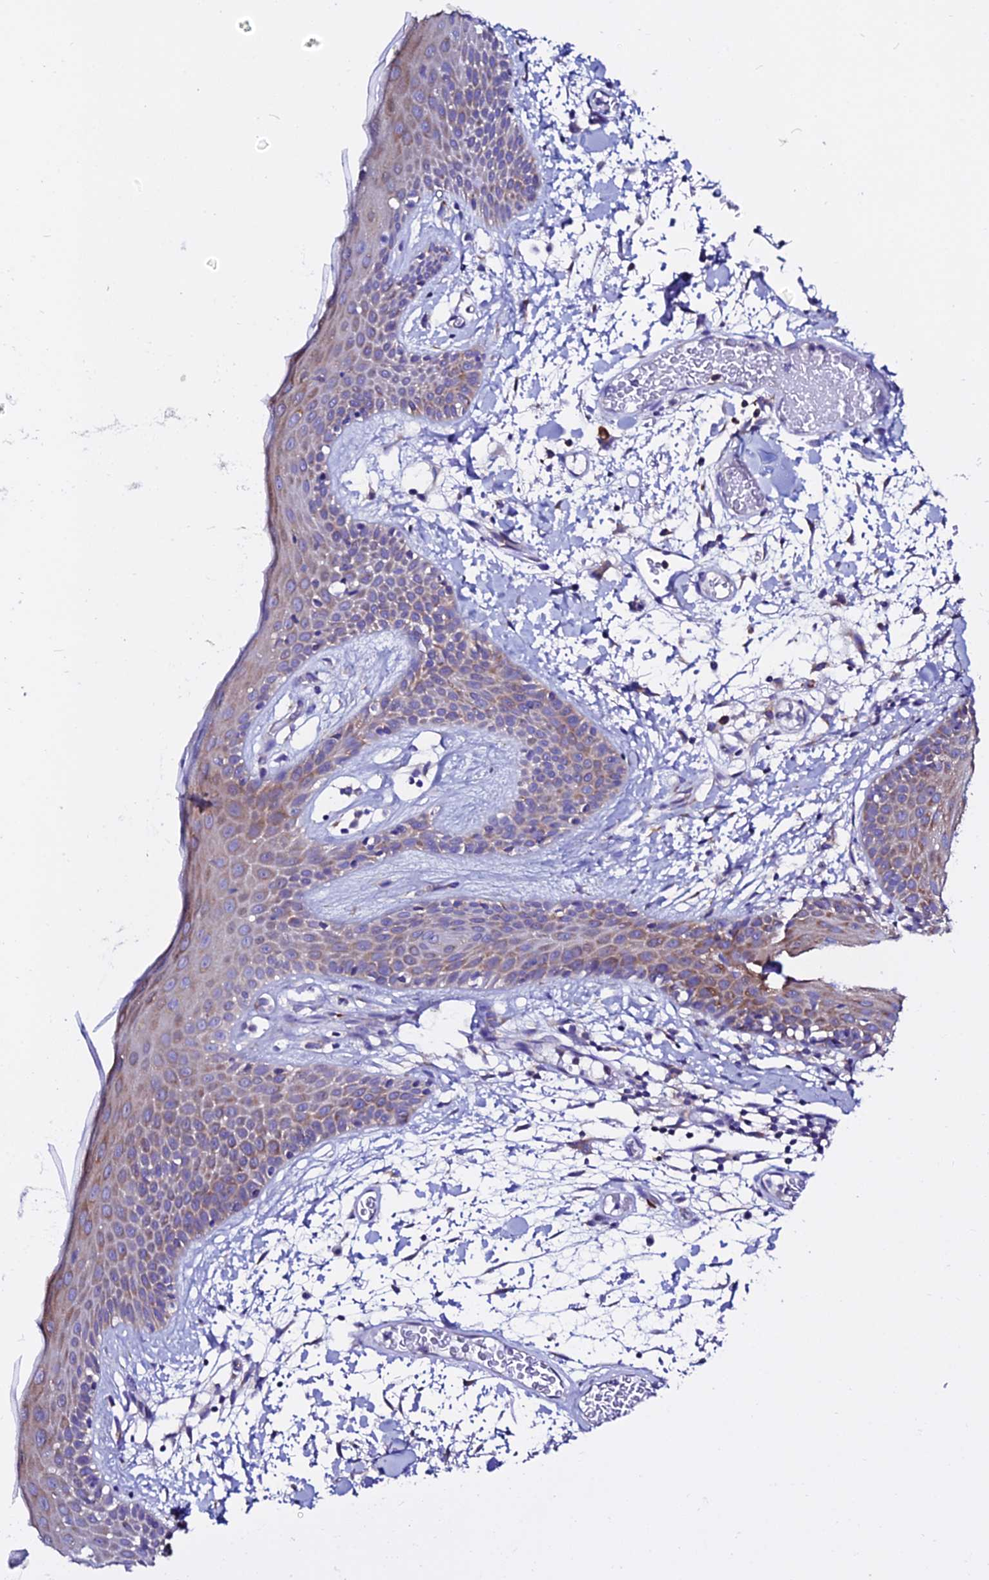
{"staining": {"intensity": "moderate", "quantity": ">75%", "location": "cytoplasmic/membranous"}, "tissue": "skin", "cell_type": "Fibroblasts", "image_type": "normal", "snomed": [{"axis": "morphology", "description": "Normal tissue, NOS"}, {"axis": "topography", "description": "Skin"}], "caption": "The image shows staining of benign skin, revealing moderate cytoplasmic/membranous protein staining (brown color) within fibroblasts.", "gene": "EEF1G", "patient": {"sex": "male", "age": 79}}